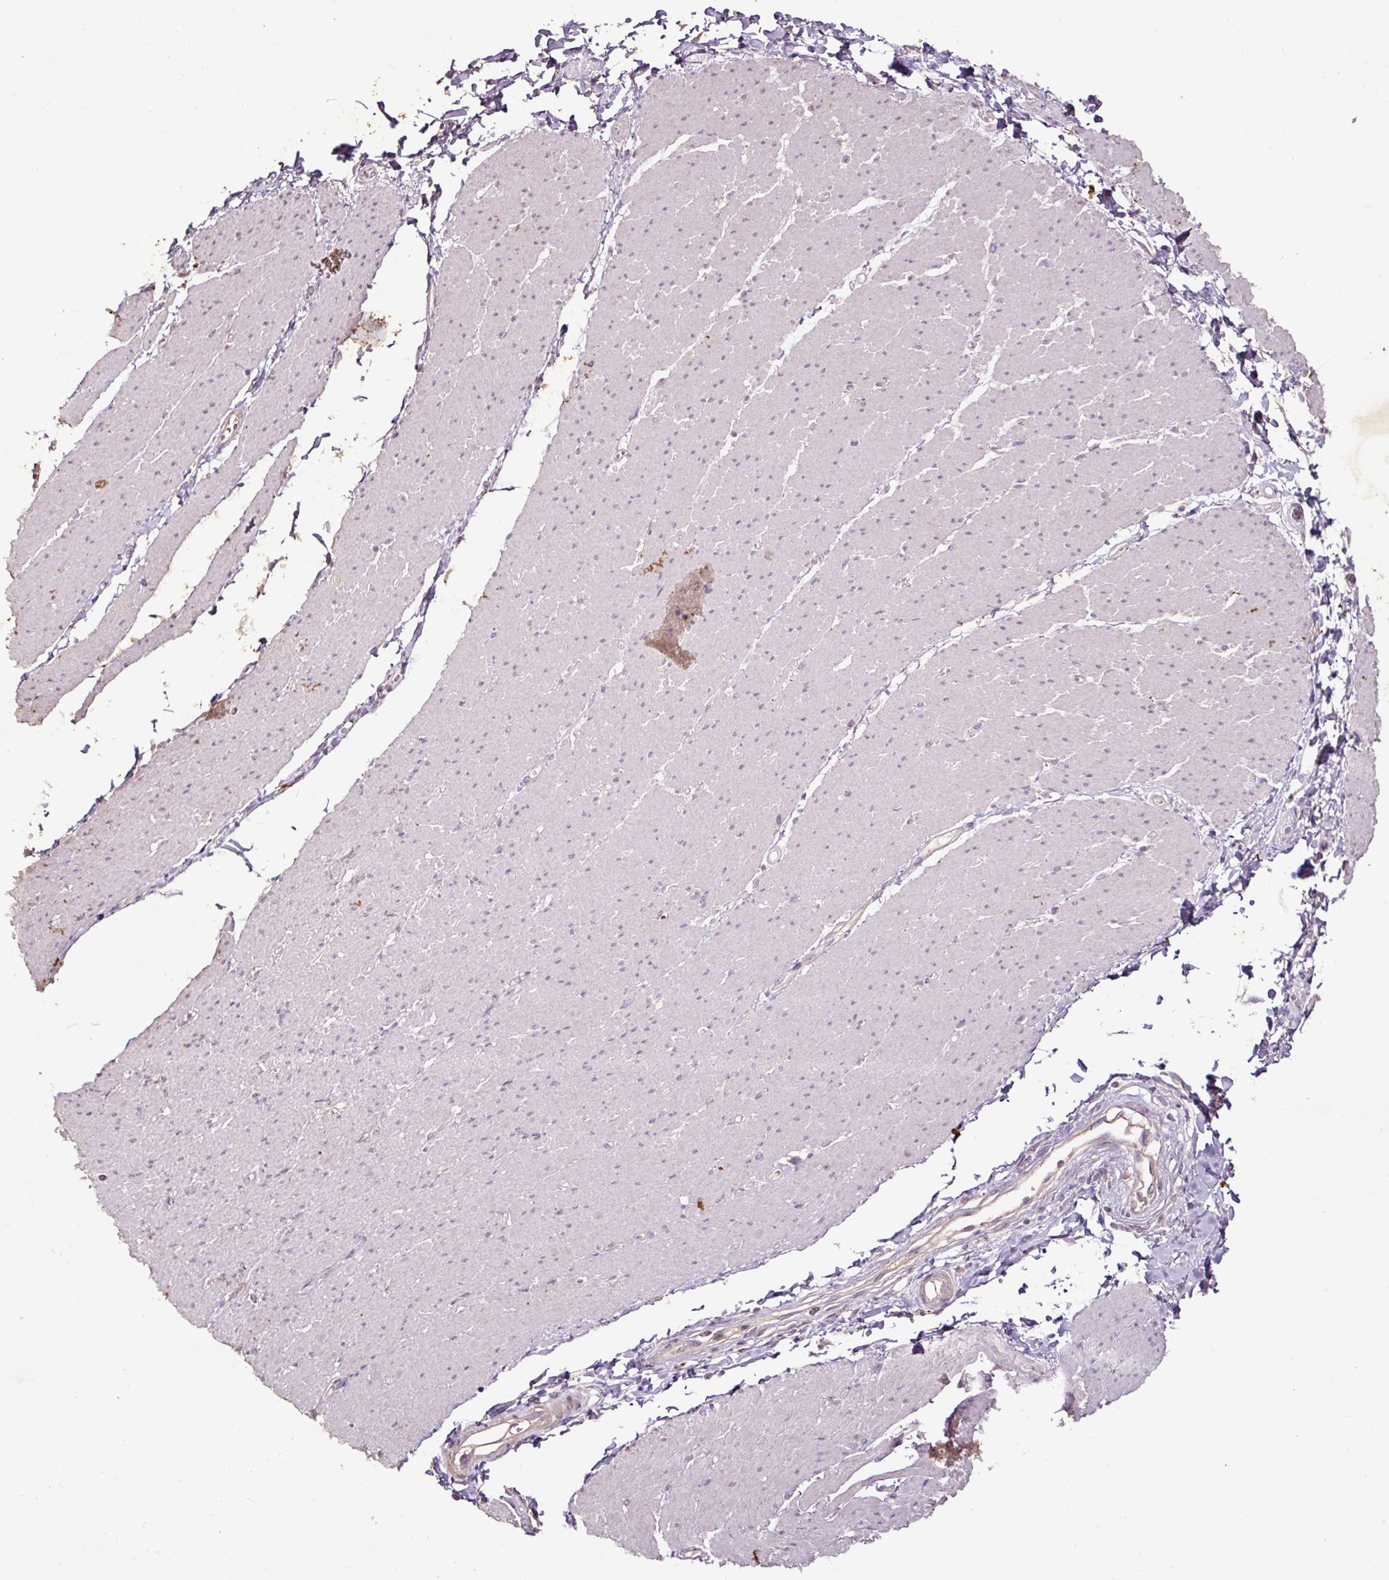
{"staining": {"intensity": "negative", "quantity": "none", "location": "none"}, "tissue": "smooth muscle", "cell_type": "Smooth muscle cells", "image_type": "normal", "snomed": [{"axis": "morphology", "description": "Normal tissue, NOS"}, {"axis": "topography", "description": "Smooth muscle"}, {"axis": "topography", "description": "Rectum"}], "caption": "This is an immunohistochemistry (IHC) micrograph of normal human smooth muscle. There is no staining in smooth muscle cells.", "gene": "LRTM2", "patient": {"sex": "male", "age": 53}}